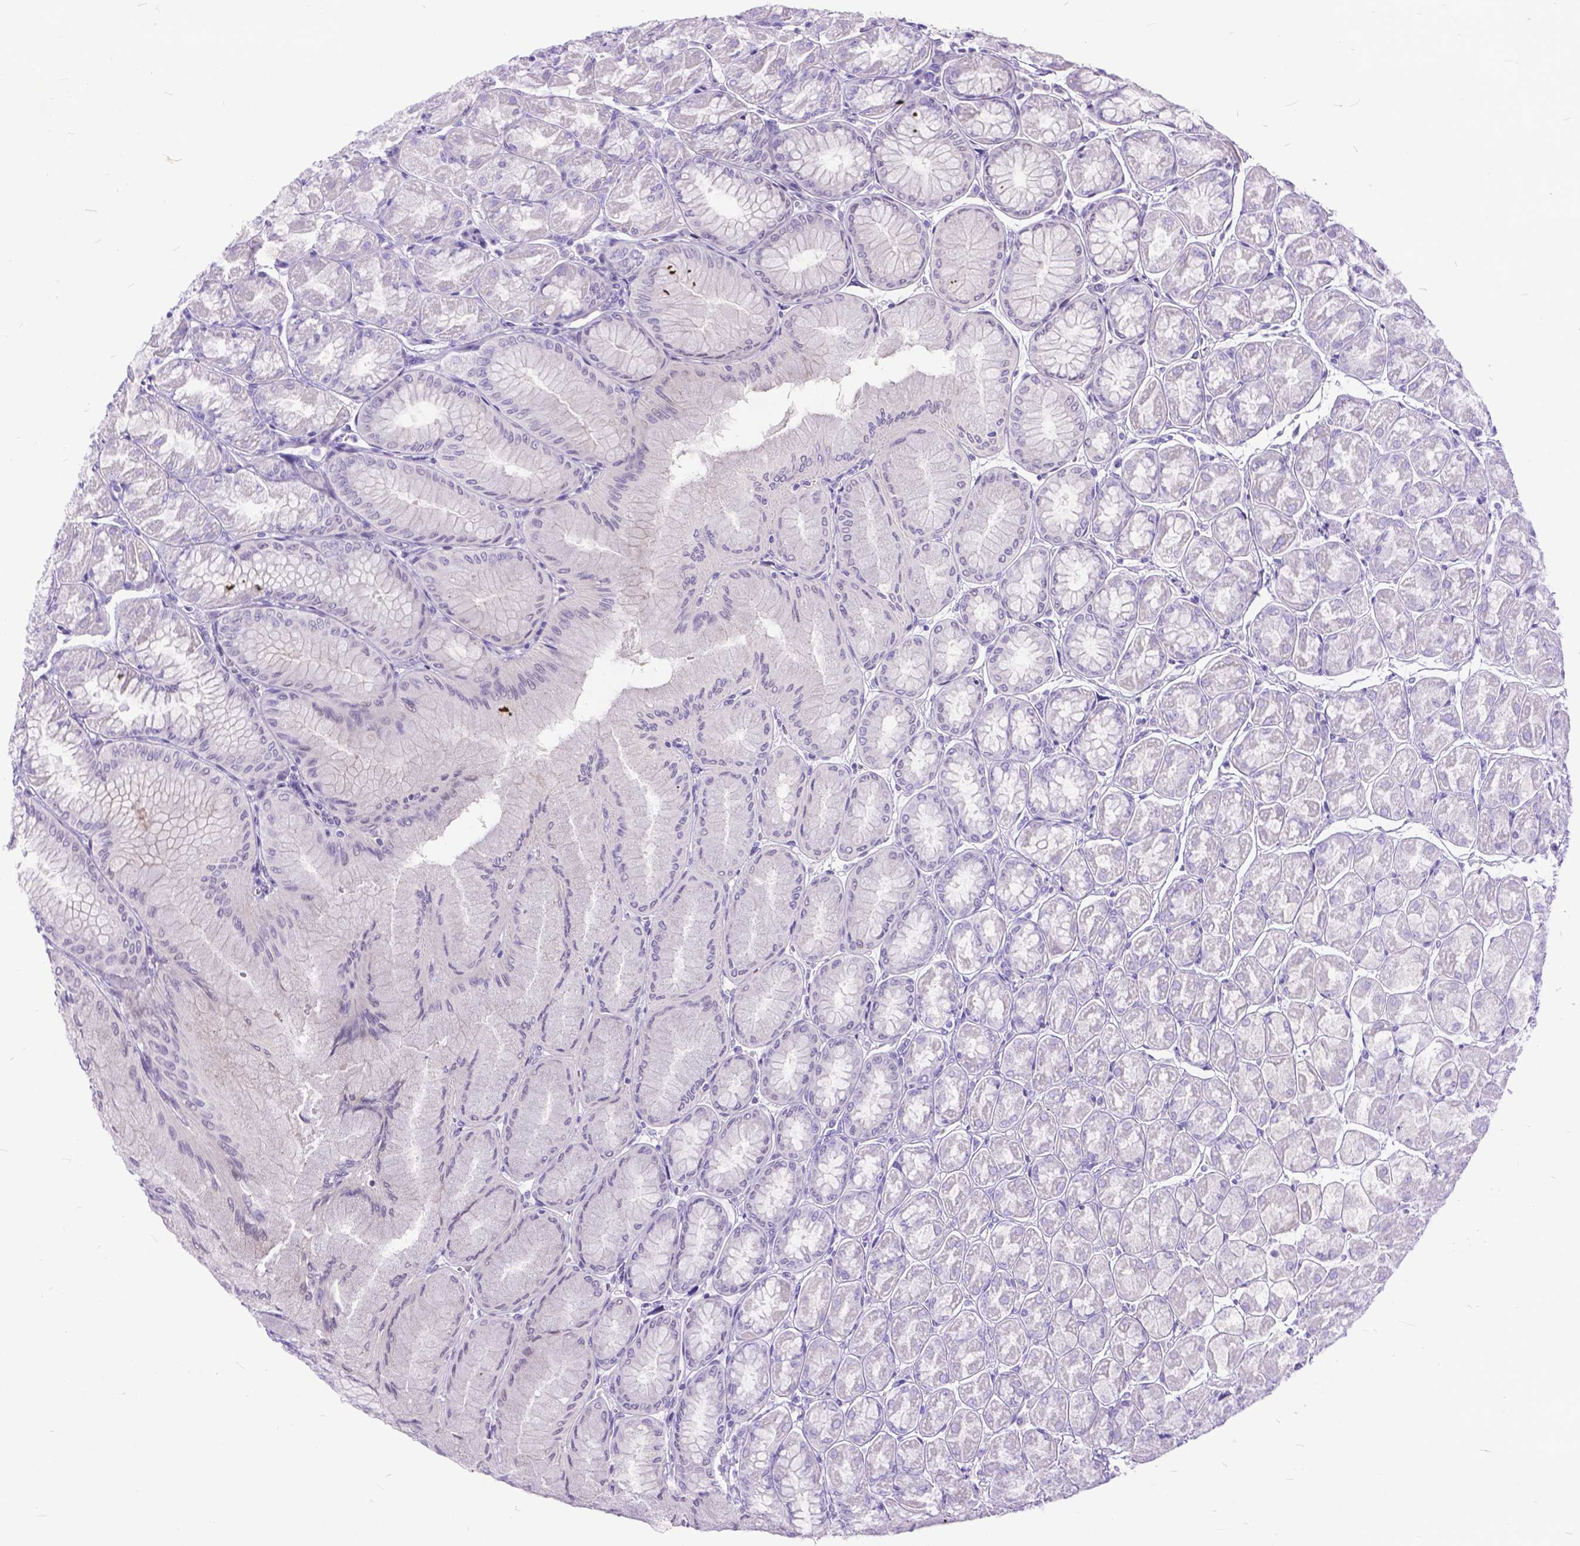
{"staining": {"intensity": "weak", "quantity": "25%-75%", "location": "nuclear"}, "tissue": "stomach", "cell_type": "Glandular cells", "image_type": "normal", "snomed": [{"axis": "morphology", "description": "Normal tissue, NOS"}, {"axis": "topography", "description": "Stomach, upper"}], "caption": "Immunohistochemistry (IHC) (DAB (3,3'-diaminobenzidine)) staining of normal stomach displays weak nuclear protein expression in about 25%-75% of glandular cells. (DAB (3,3'-diaminobenzidine) IHC with brightfield microscopy, high magnification).", "gene": "FAM124B", "patient": {"sex": "male", "age": 60}}